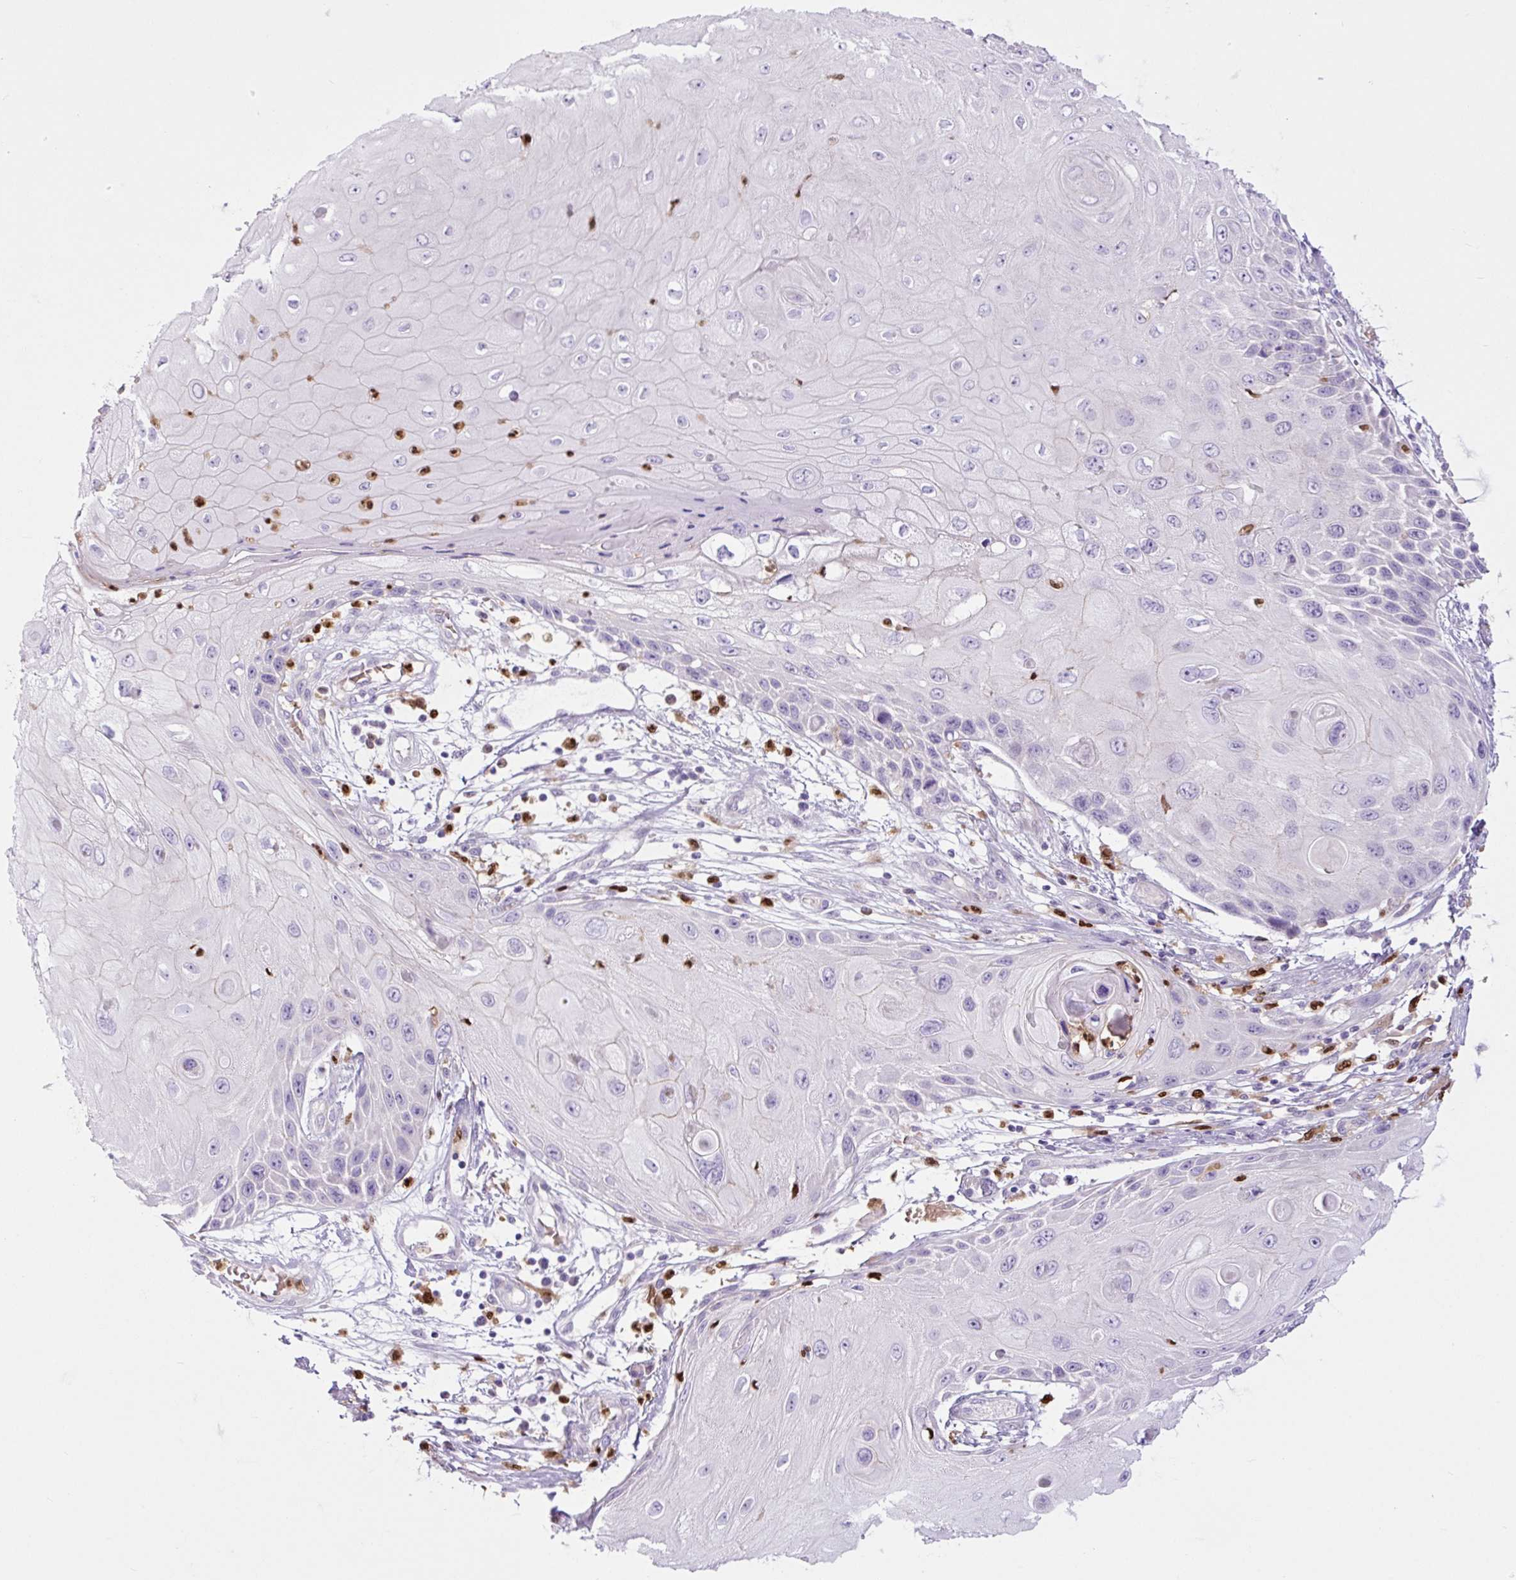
{"staining": {"intensity": "negative", "quantity": "none", "location": "none"}, "tissue": "skin cancer", "cell_type": "Tumor cells", "image_type": "cancer", "snomed": [{"axis": "morphology", "description": "Squamous cell carcinoma, NOS"}, {"axis": "topography", "description": "Skin"}, {"axis": "topography", "description": "Vulva"}], "caption": "Tumor cells are negative for protein expression in human skin cancer (squamous cell carcinoma).", "gene": "SPI1", "patient": {"sex": "female", "age": 44}}